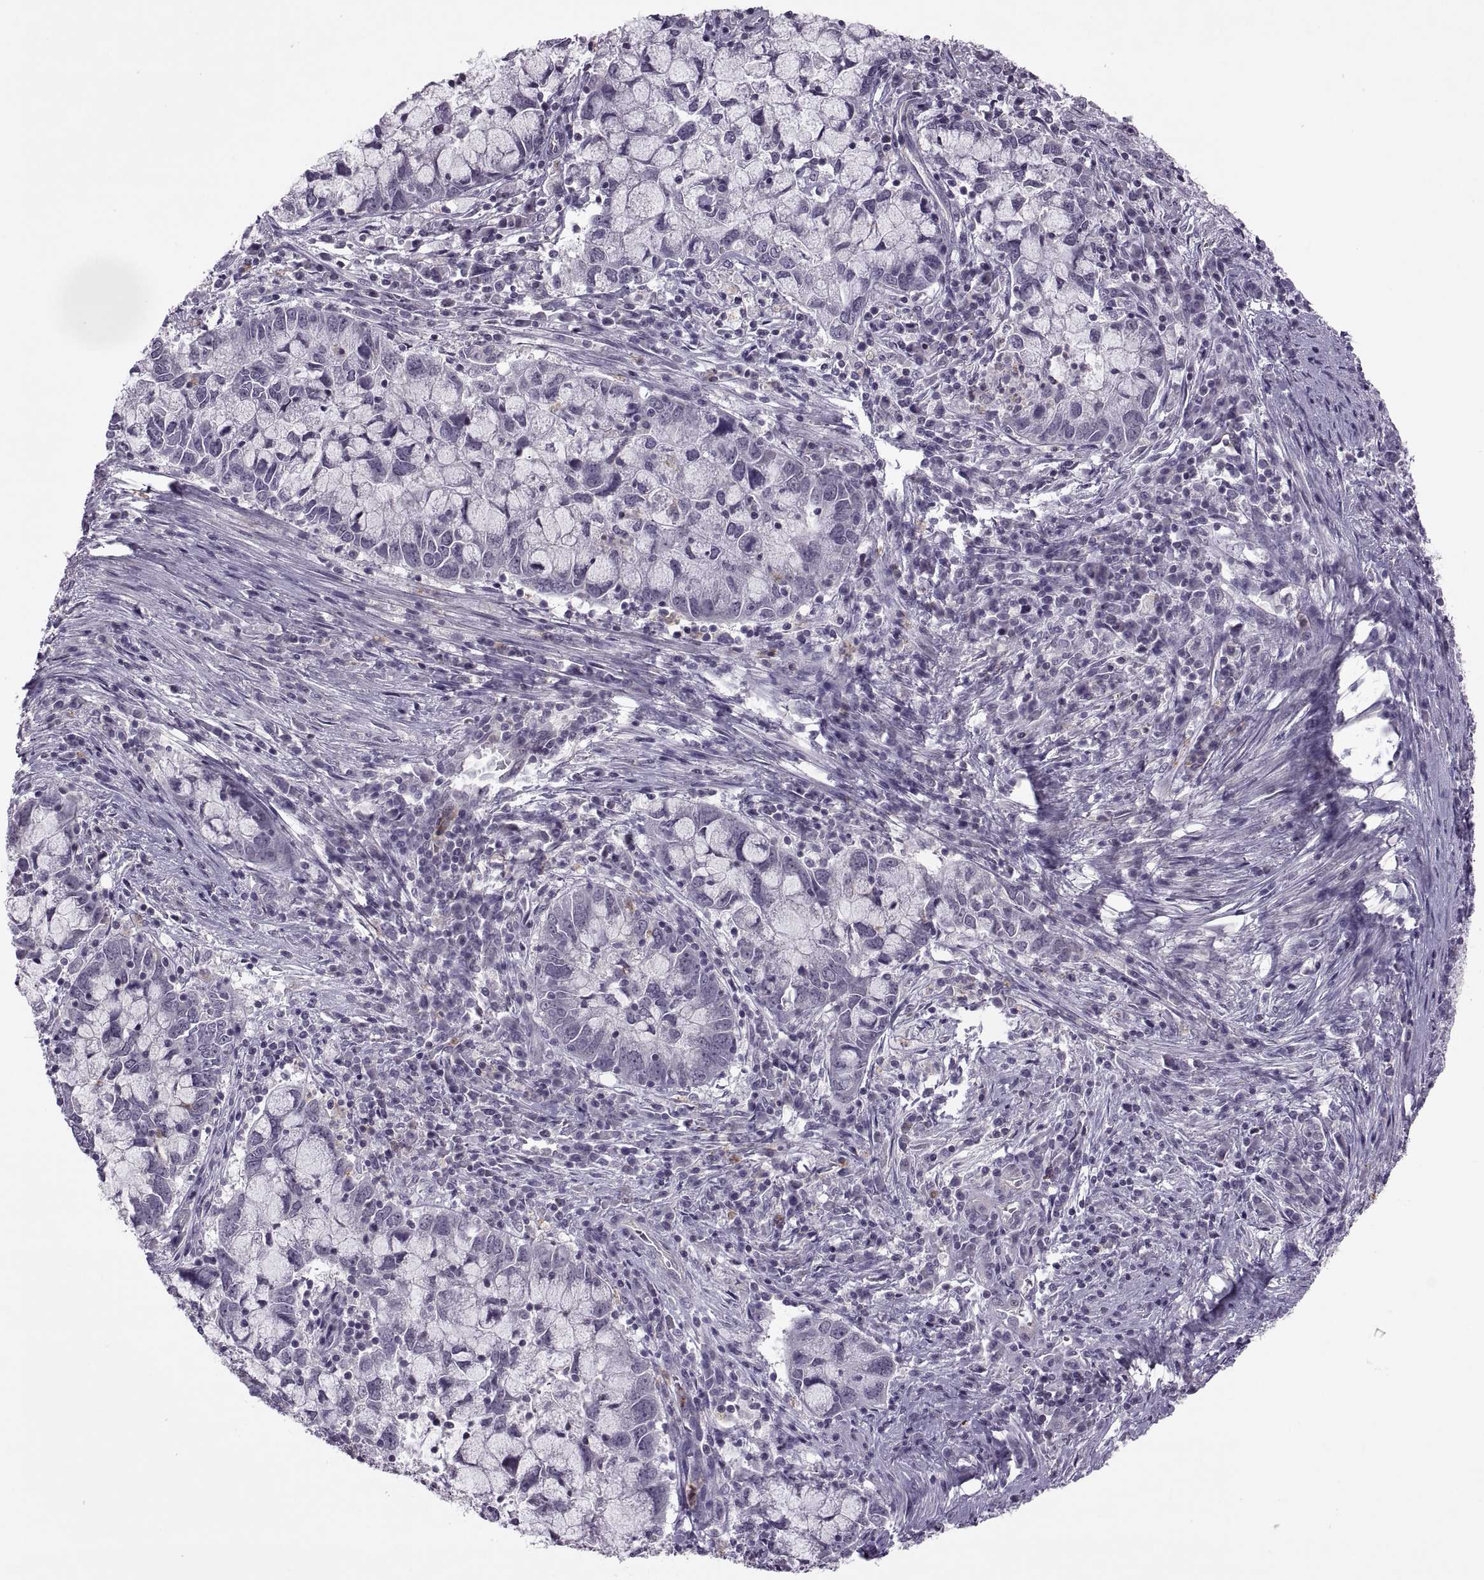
{"staining": {"intensity": "negative", "quantity": "none", "location": "none"}, "tissue": "cervical cancer", "cell_type": "Tumor cells", "image_type": "cancer", "snomed": [{"axis": "morphology", "description": "Adenocarcinoma, NOS"}, {"axis": "topography", "description": "Cervix"}], "caption": "The image exhibits no significant staining in tumor cells of cervical adenocarcinoma. (Stains: DAB immunohistochemistry with hematoxylin counter stain, Microscopy: brightfield microscopy at high magnification).", "gene": "ODF3", "patient": {"sex": "female", "age": 40}}